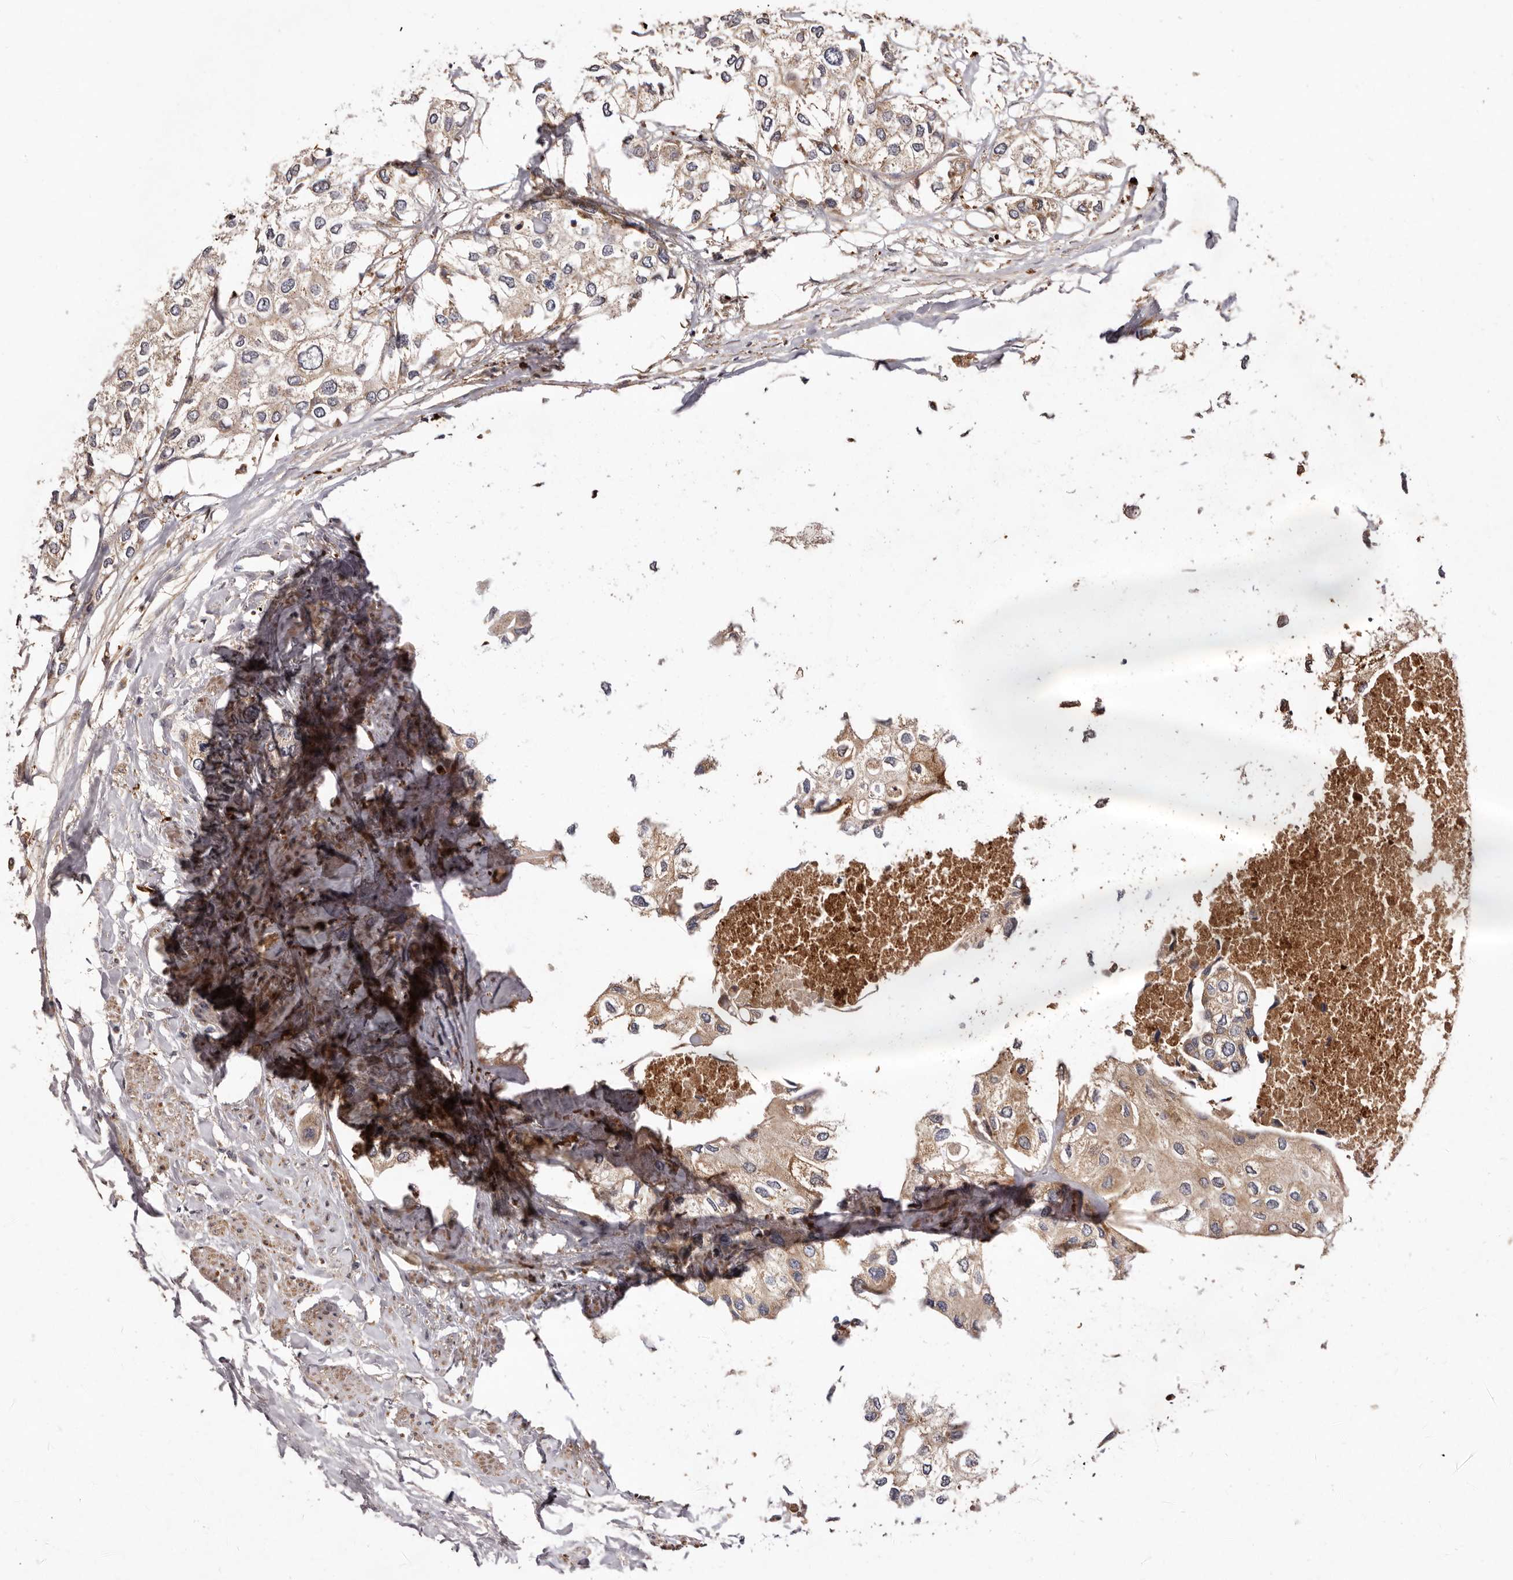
{"staining": {"intensity": "weak", "quantity": ">75%", "location": "cytoplasmic/membranous"}, "tissue": "urothelial cancer", "cell_type": "Tumor cells", "image_type": "cancer", "snomed": [{"axis": "morphology", "description": "Urothelial carcinoma, High grade"}, {"axis": "topography", "description": "Urinary bladder"}], "caption": "The immunohistochemical stain shows weak cytoplasmic/membranous positivity in tumor cells of urothelial carcinoma (high-grade) tissue.", "gene": "GOT1L1", "patient": {"sex": "male", "age": 64}}